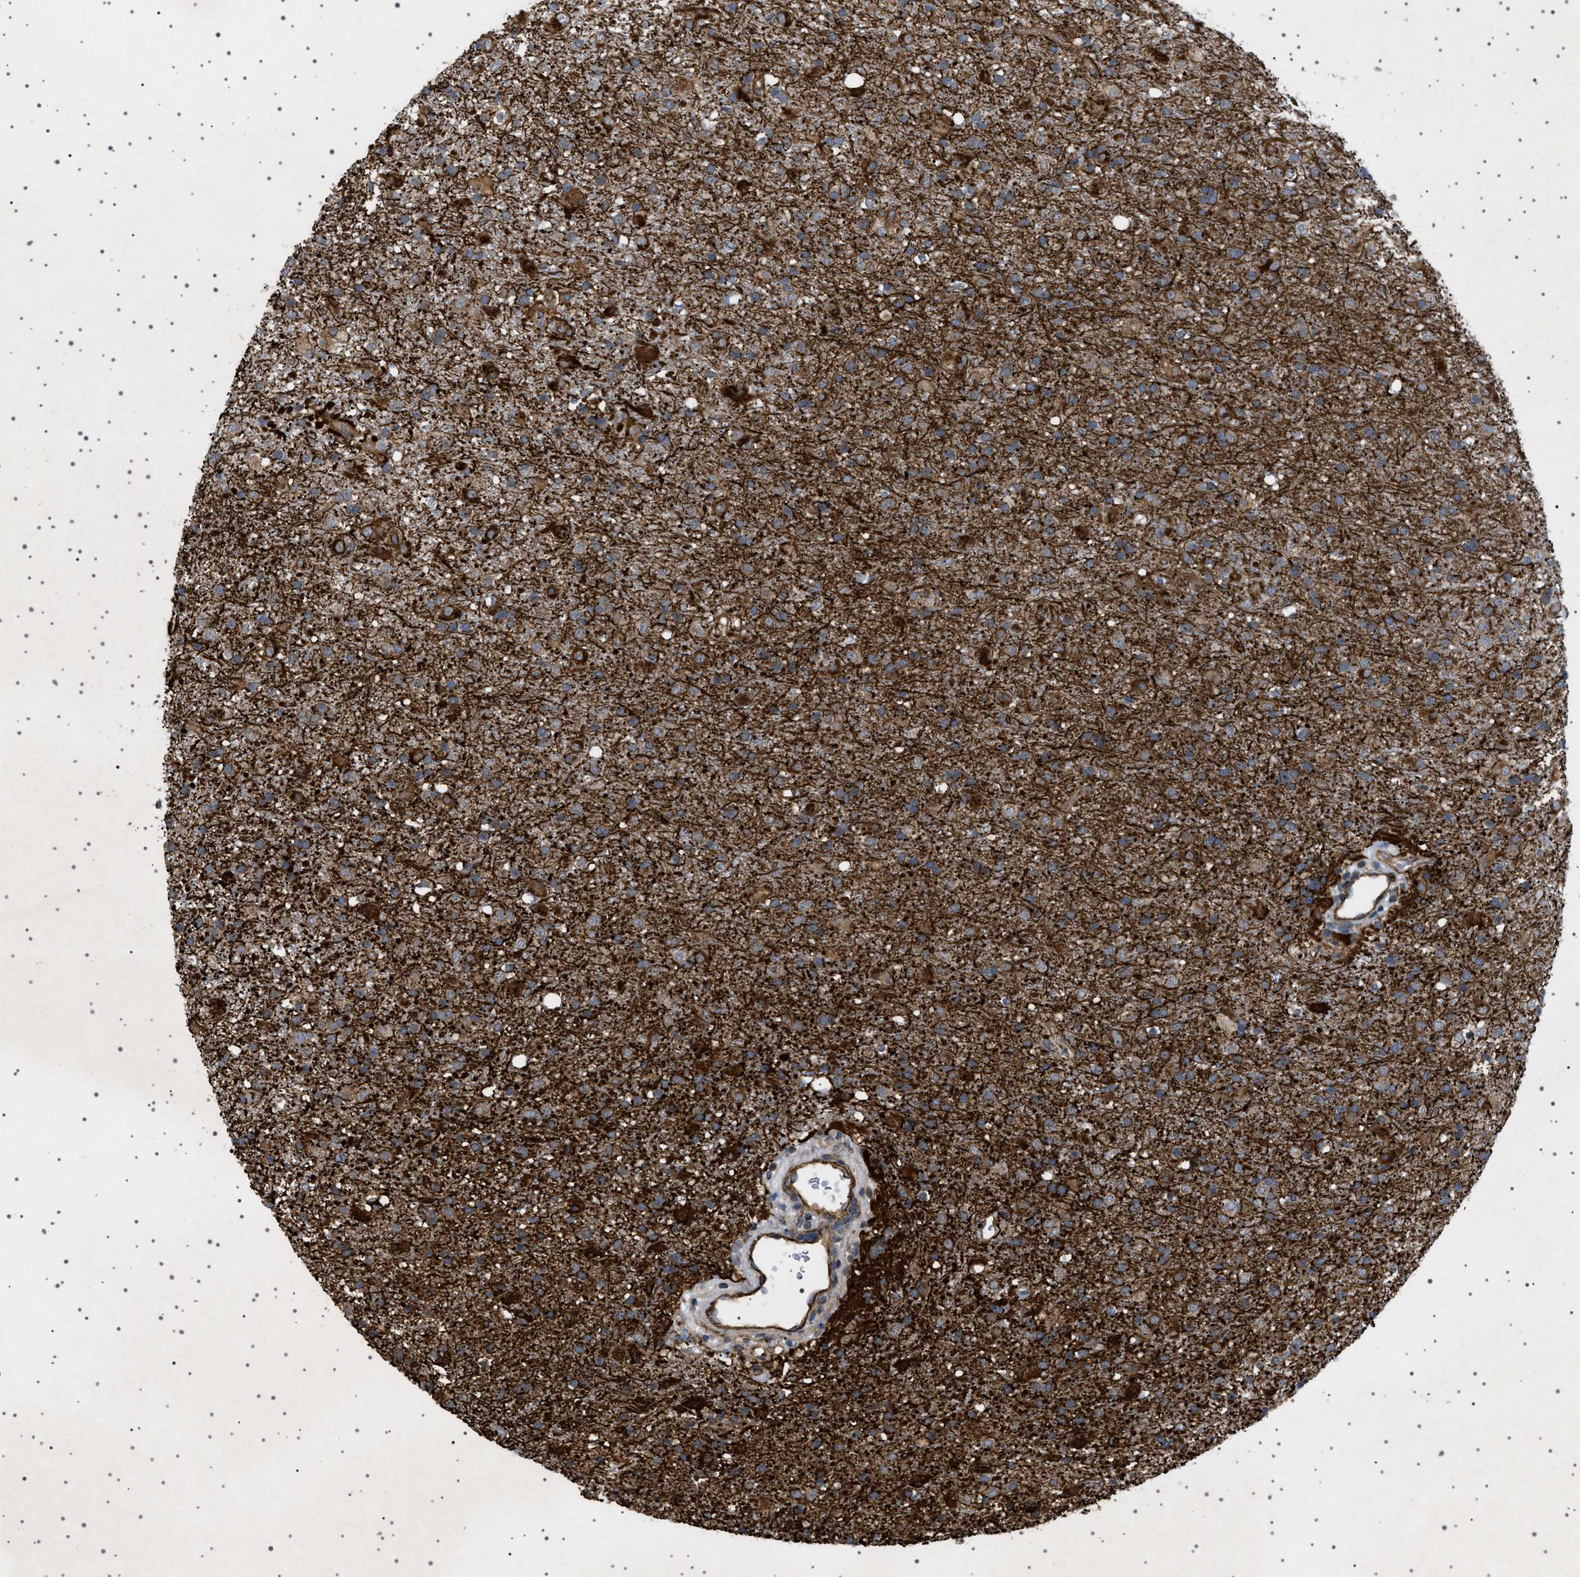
{"staining": {"intensity": "strong", "quantity": ">75%", "location": "cytoplasmic/membranous"}, "tissue": "glioma", "cell_type": "Tumor cells", "image_type": "cancer", "snomed": [{"axis": "morphology", "description": "Glioma, malignant, Low grade"}, {"axis": "topography", "description": "Brain"}], "caption": "Immunohistochemistry histopathology image of glioma stained for a protein (brown), which displays high levels of strong cytoplasmic/membranous expression in about >75% of tumor cells.", "gene": "CCDC186", "patient": {"sex": "male", "age": 65}}